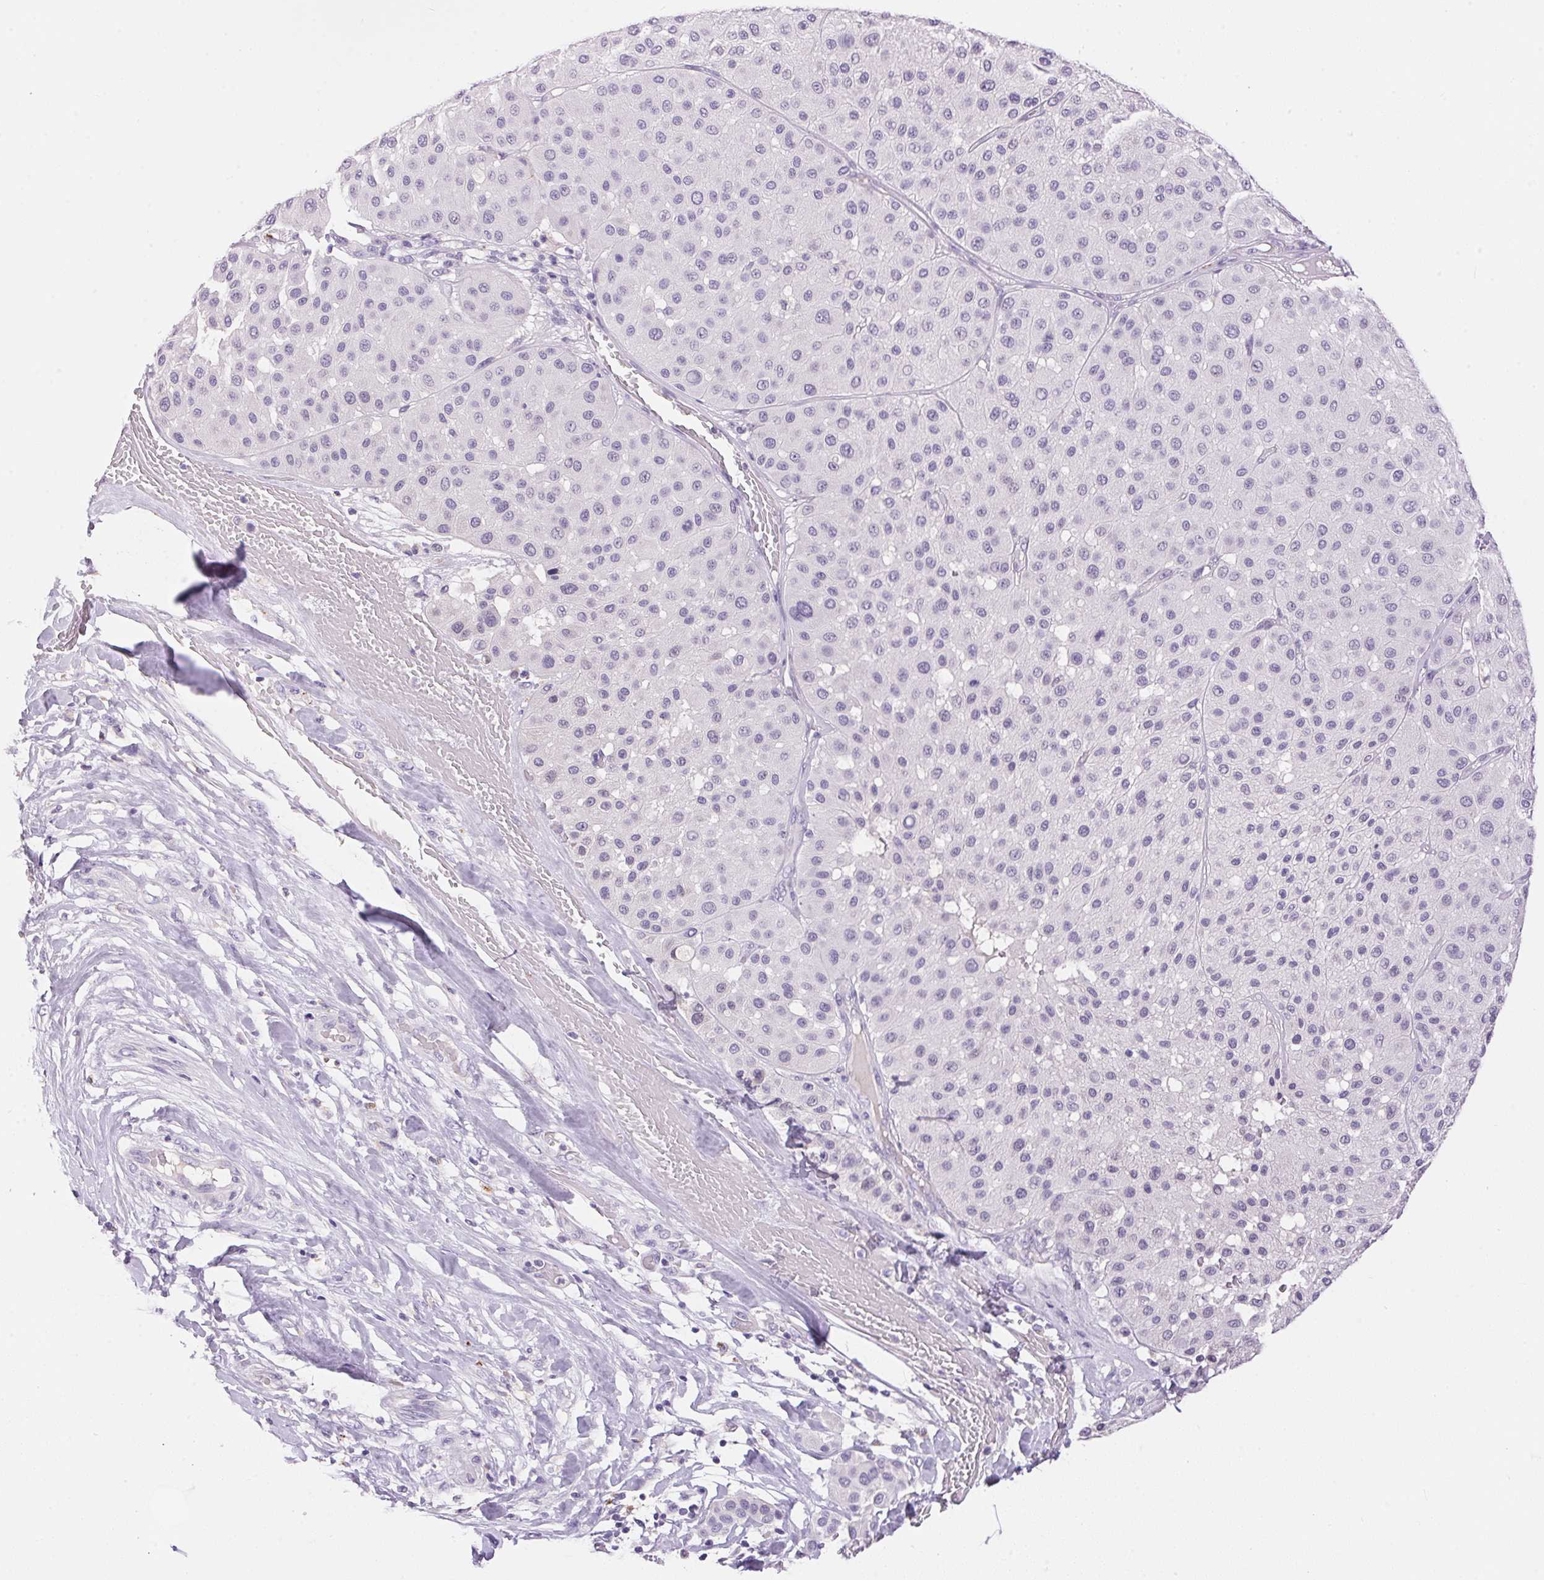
{"staining": {"intensity": "negative", "quantity": "none", "location": "none"}, "tissue": "melanoma", "cell_type": "Tumor cells", "image_type": "cancer", "snomed": [{"axis": "morphology", "description": "Malignant melanoma, Metastatic site"}, {"axis": "topography", "description": "Smooth muscle"}], "caption": "A high-resolution histopathology image shows immunohistochemistry staining of melanoma, which reveals no significant expression in tumor cells.", "gene": "PNLIPRP3", "patient": {"sex": "male", "age": 41}}